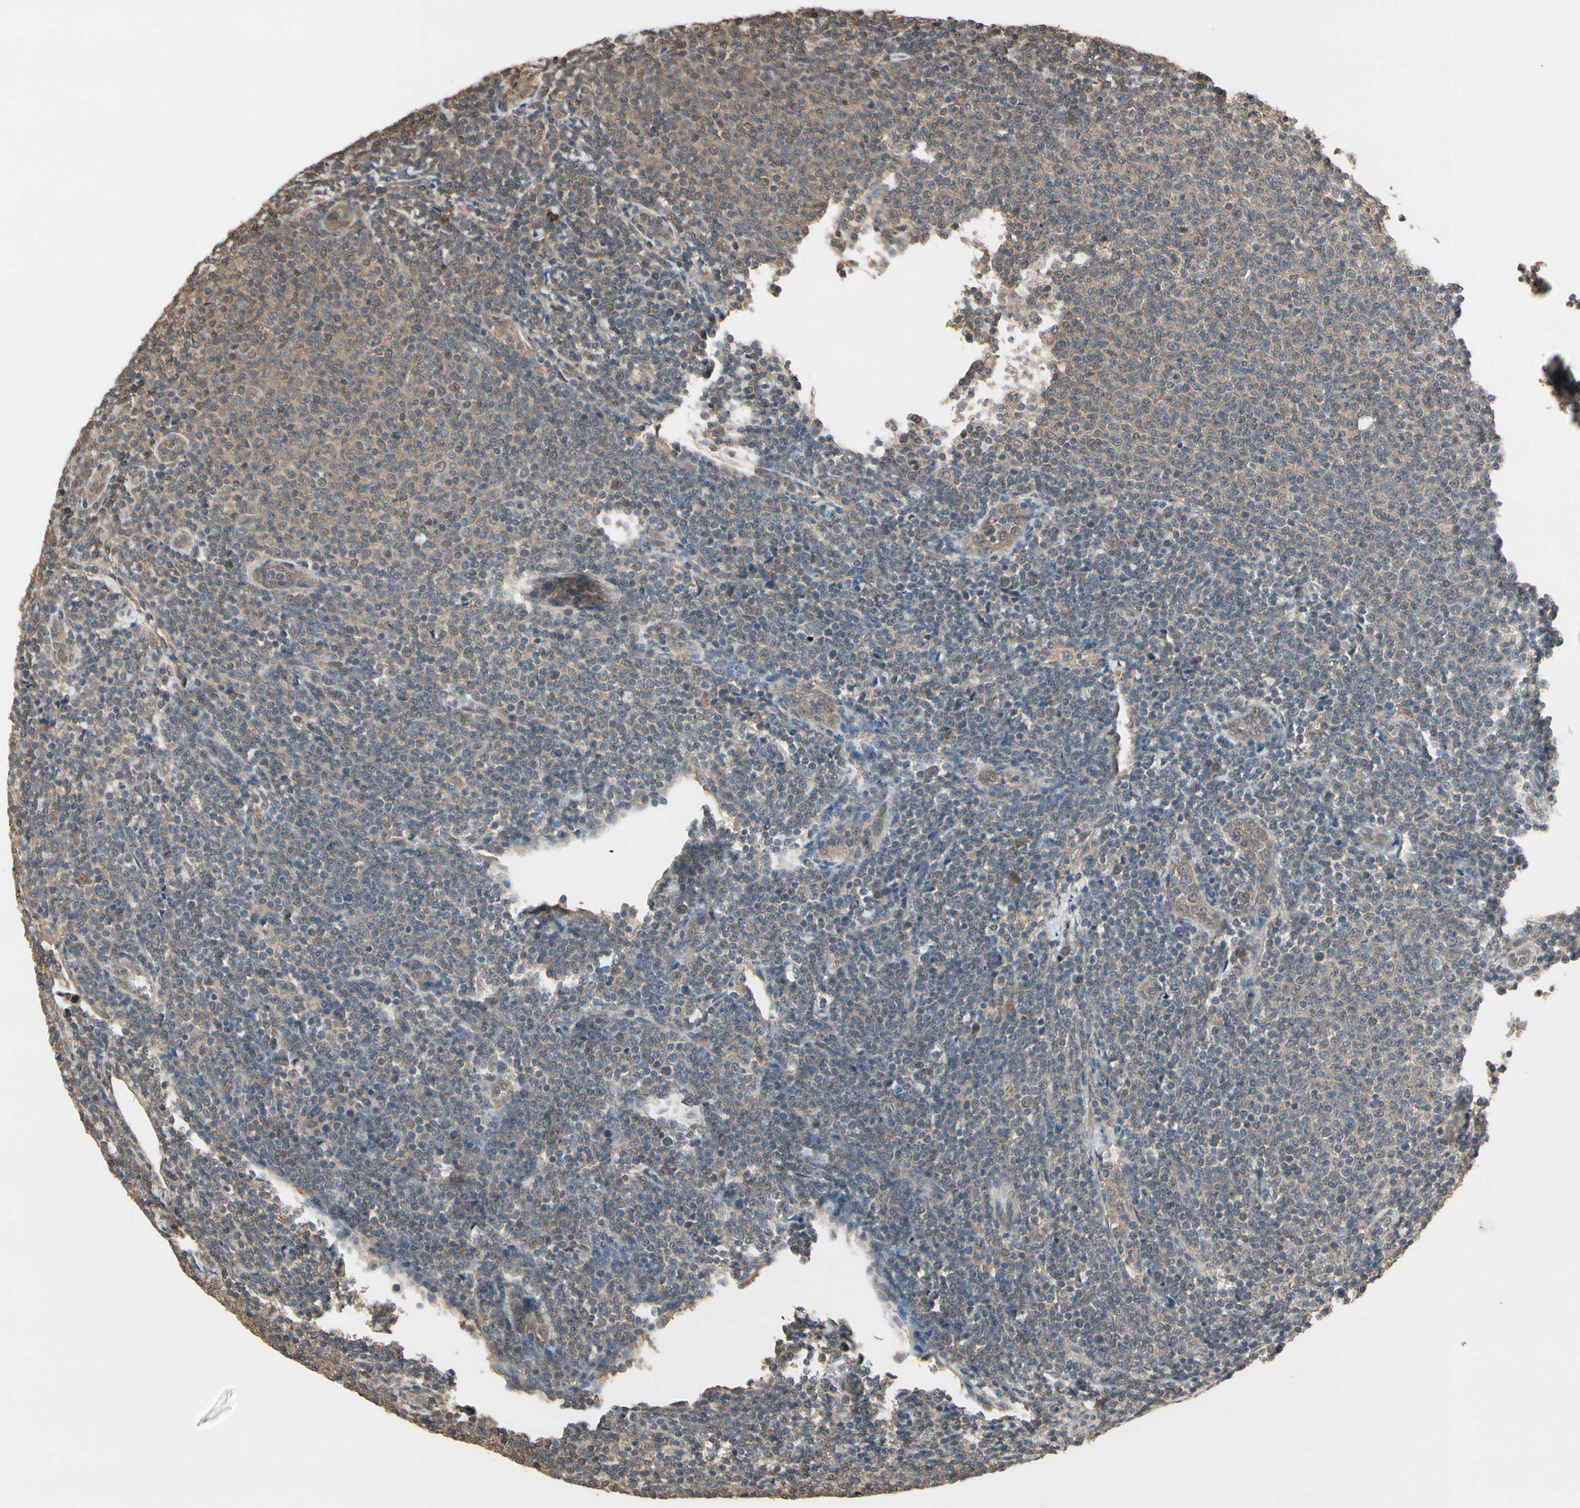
{"staining": {"intensity": "weak", "quantity": ">75%", "location": "cytoplasmic/membranous"}, "tissue": "lymphoma", "cell_type": "Tumor cells", "image_type": "cancer", "snomed": [{"axis": "morphology", "description": "Malignant lymphoma, non-Hodgkin's type, Low grade"}, {"axis": "topography", "description": "Lymph node"}], "caption": "About >75% of tumor cells in human low-grade malignant lymphoma, non-Hodgkin's type exhibit weak cytoplasmic/membranous protein staining as visualized by brown immunohistochemical staining.", "gene": "PNPLA7", "patient": {"sex": "male", "age": 66}}